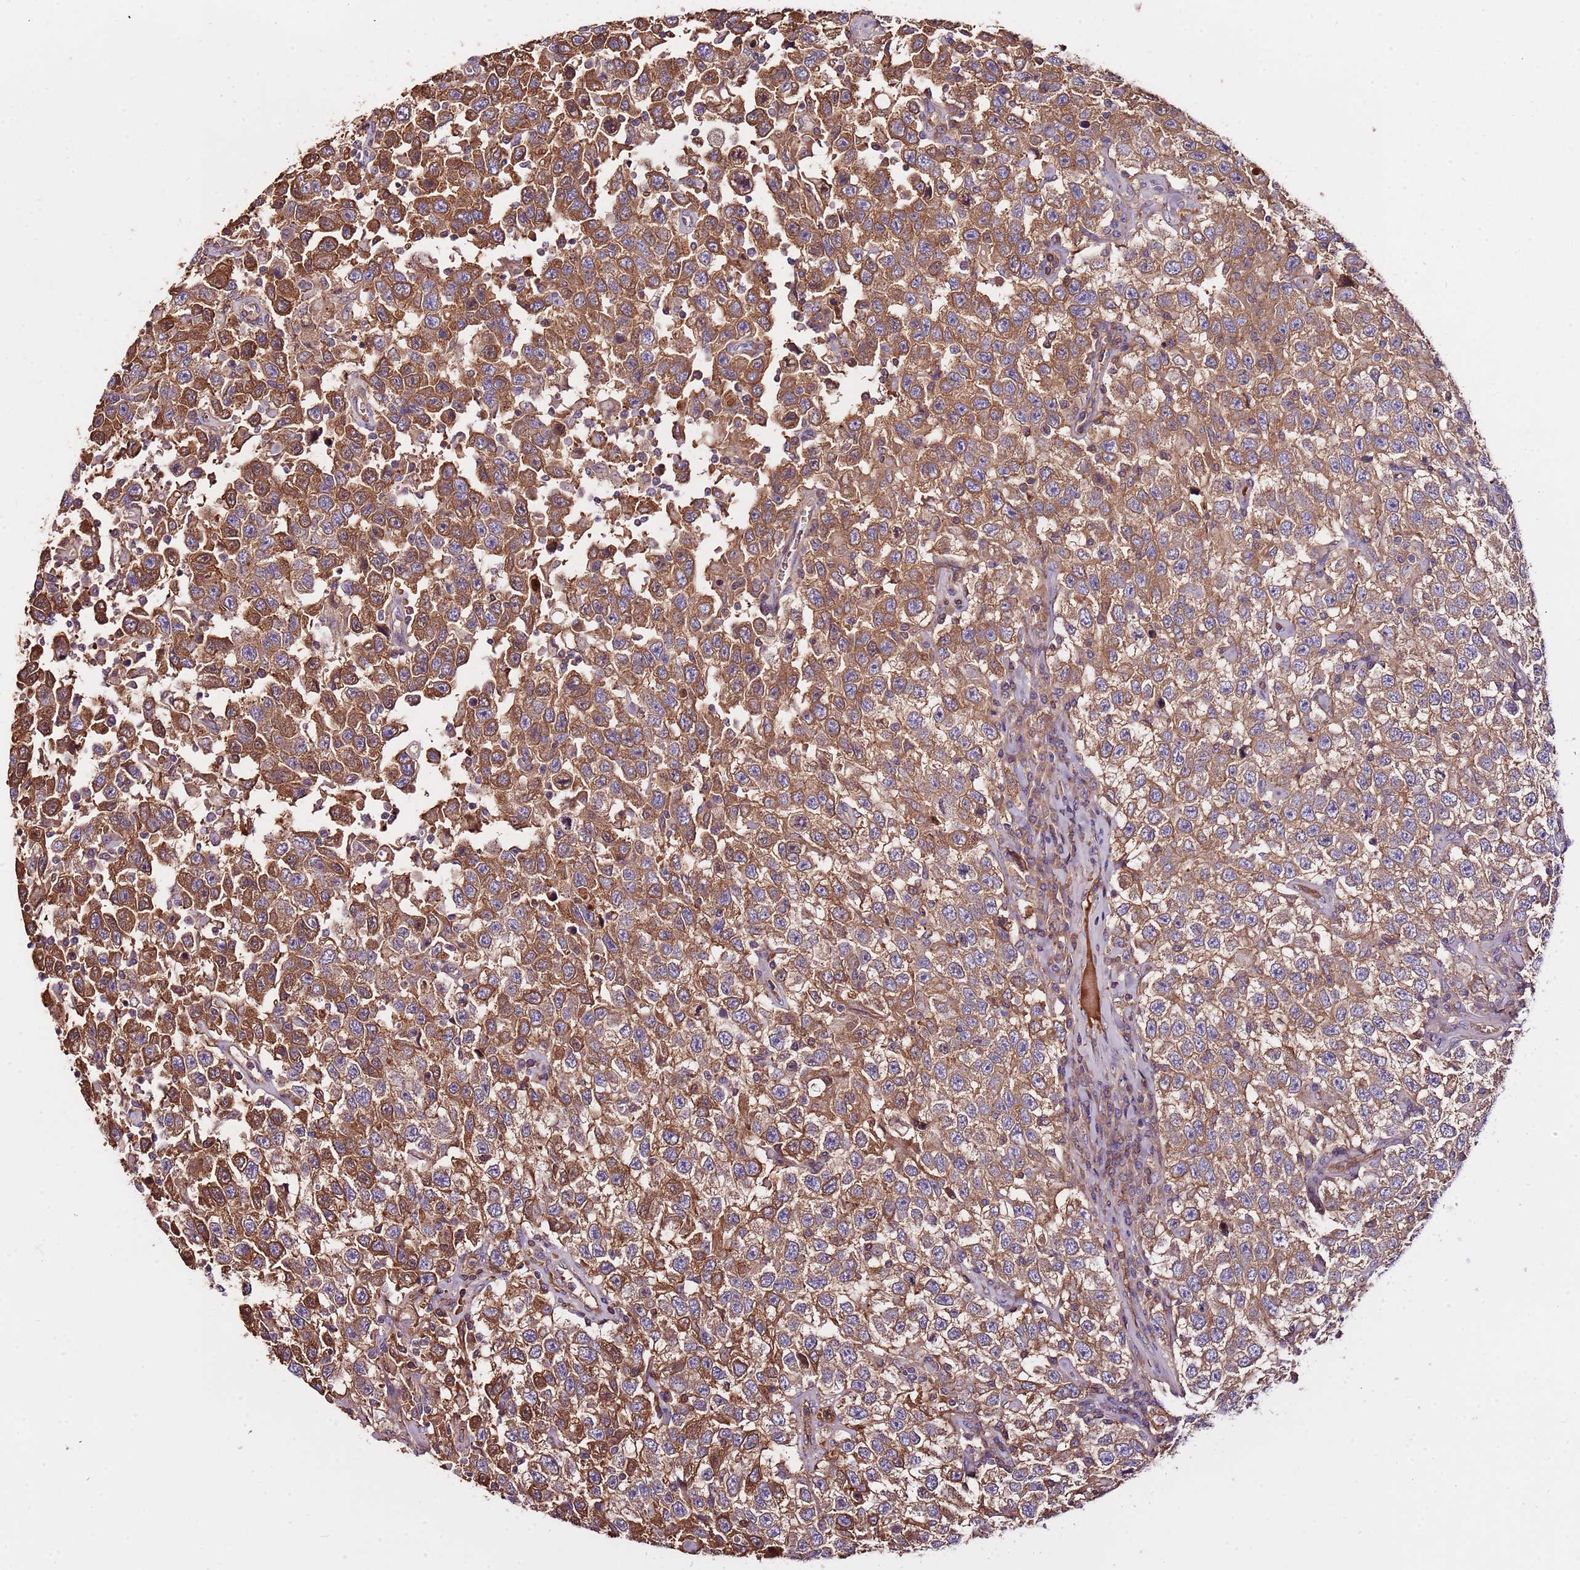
{"staining": {"intensity": "moderate", "quantity": ">75%", "location": "cytoplasmic/membranous"}, "tissue": "testis cancer", "cell_type": "Tumor cells", "image_type": "cancer", "snomed": [{"axis": "morphology", "description": "Seminoma, NOS"}, {"axis": "topography", "description": "Testis"}], "caption": "Immunohistochemistry staining of seminoma (testis), which shows medium levels of moderate cytoplasmic/membranous staining in approximately >75% of tumor cells indicating moderate cytoplasmic/membranous protein expression. The staining was performed using DAB (brown) for protein detection and nuclei were counterstained in hematoxylin (blue).", "gene": "DENR", "patient": {"sex": "male", "age": 41}}